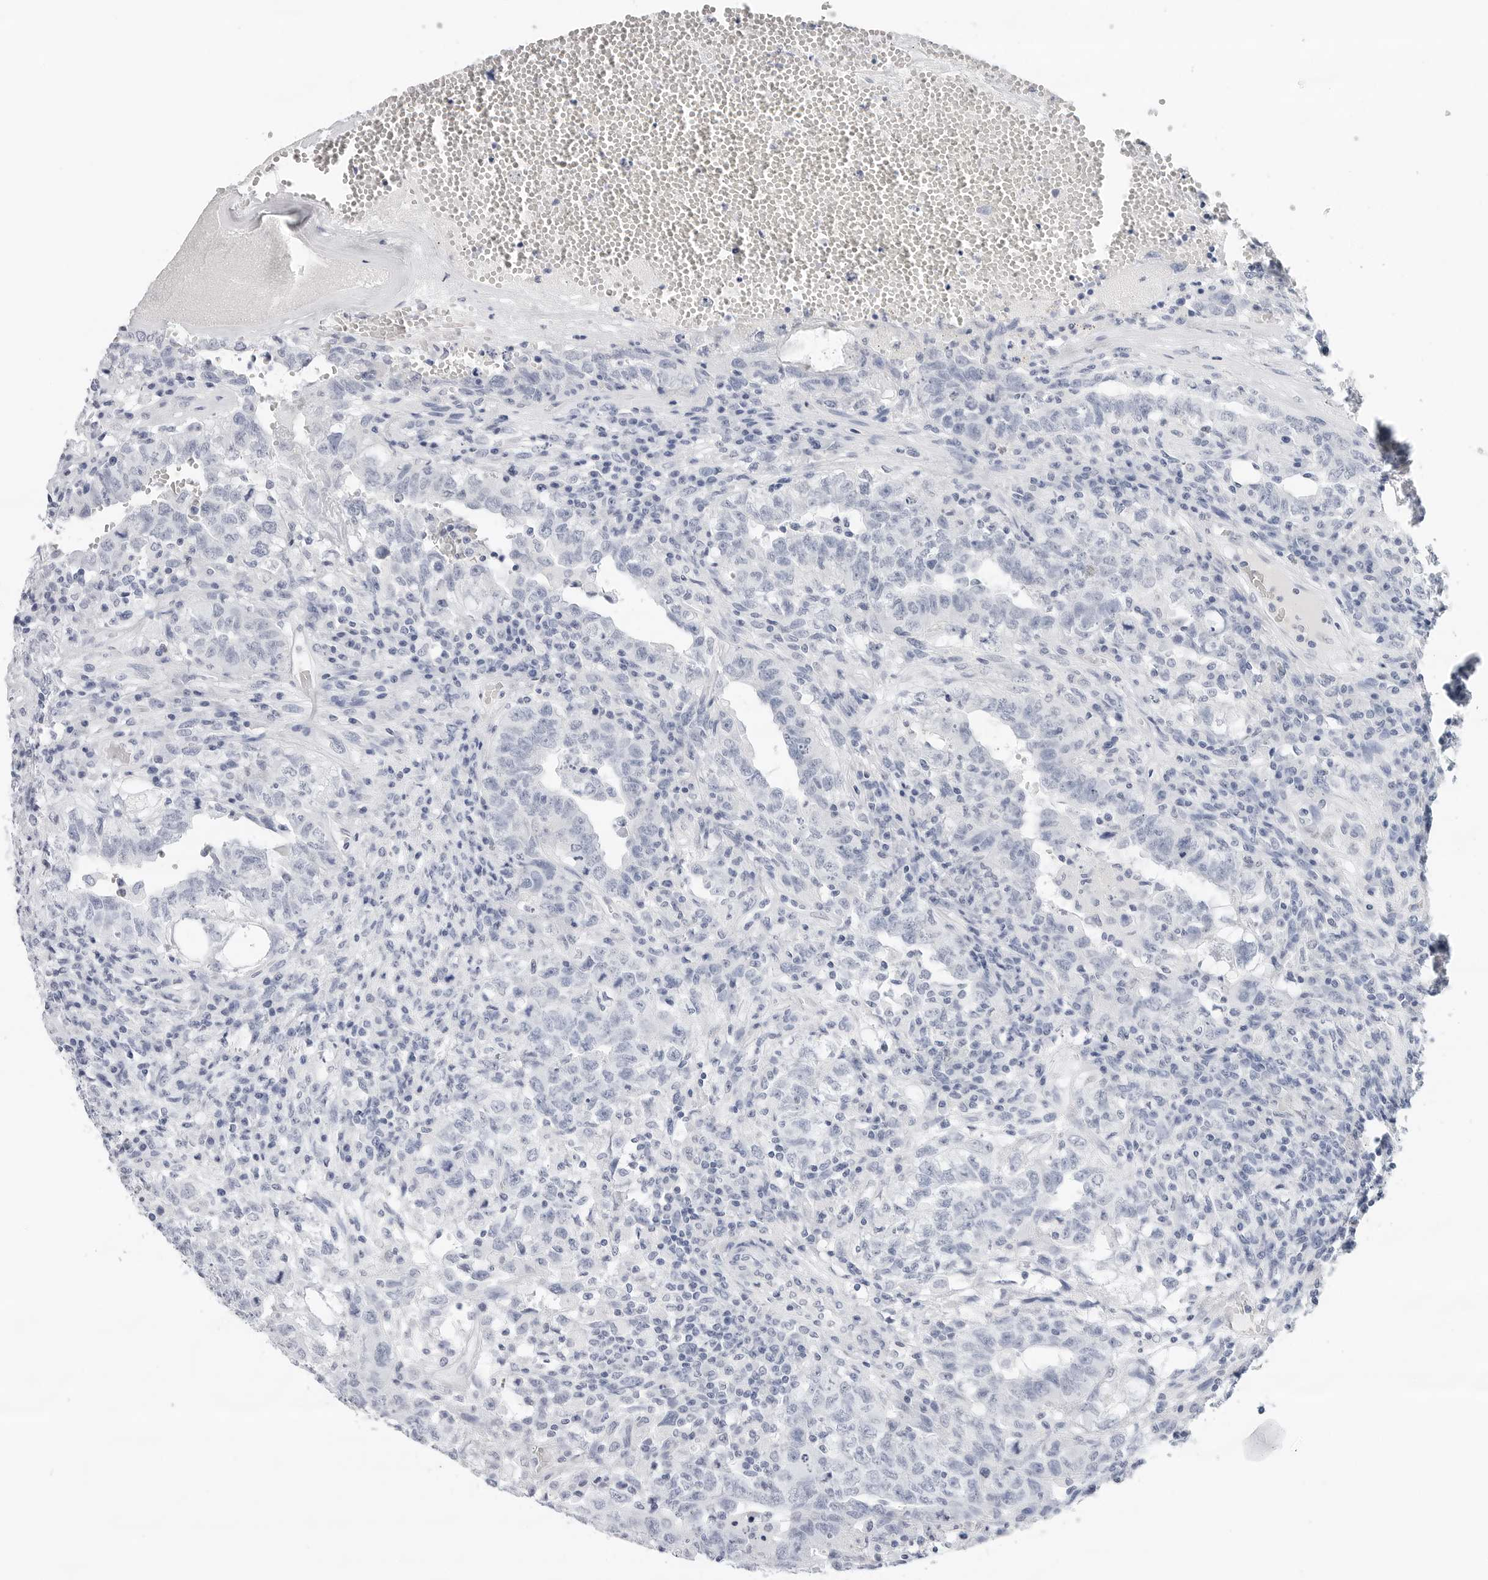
{"staining": {"intensity": "negative", "quantity": "none", "location": "none"}, "tissue": "testis cancer", "cell_type": "Tumor cells", "image_type": "cancer", "snomed": [{"axis": "morphology", "description": "Carcinoma, Embryonal, NOS"}, {"axis": "topography", "description": "Testis"}], "caption": "Testis cancer (embryonal carcinoma) was stained to show a protein in brown. There is no significant expression in tumor cells.", "gene": "SLC19A1", "patient": {"sex": "male", "age": 26}}